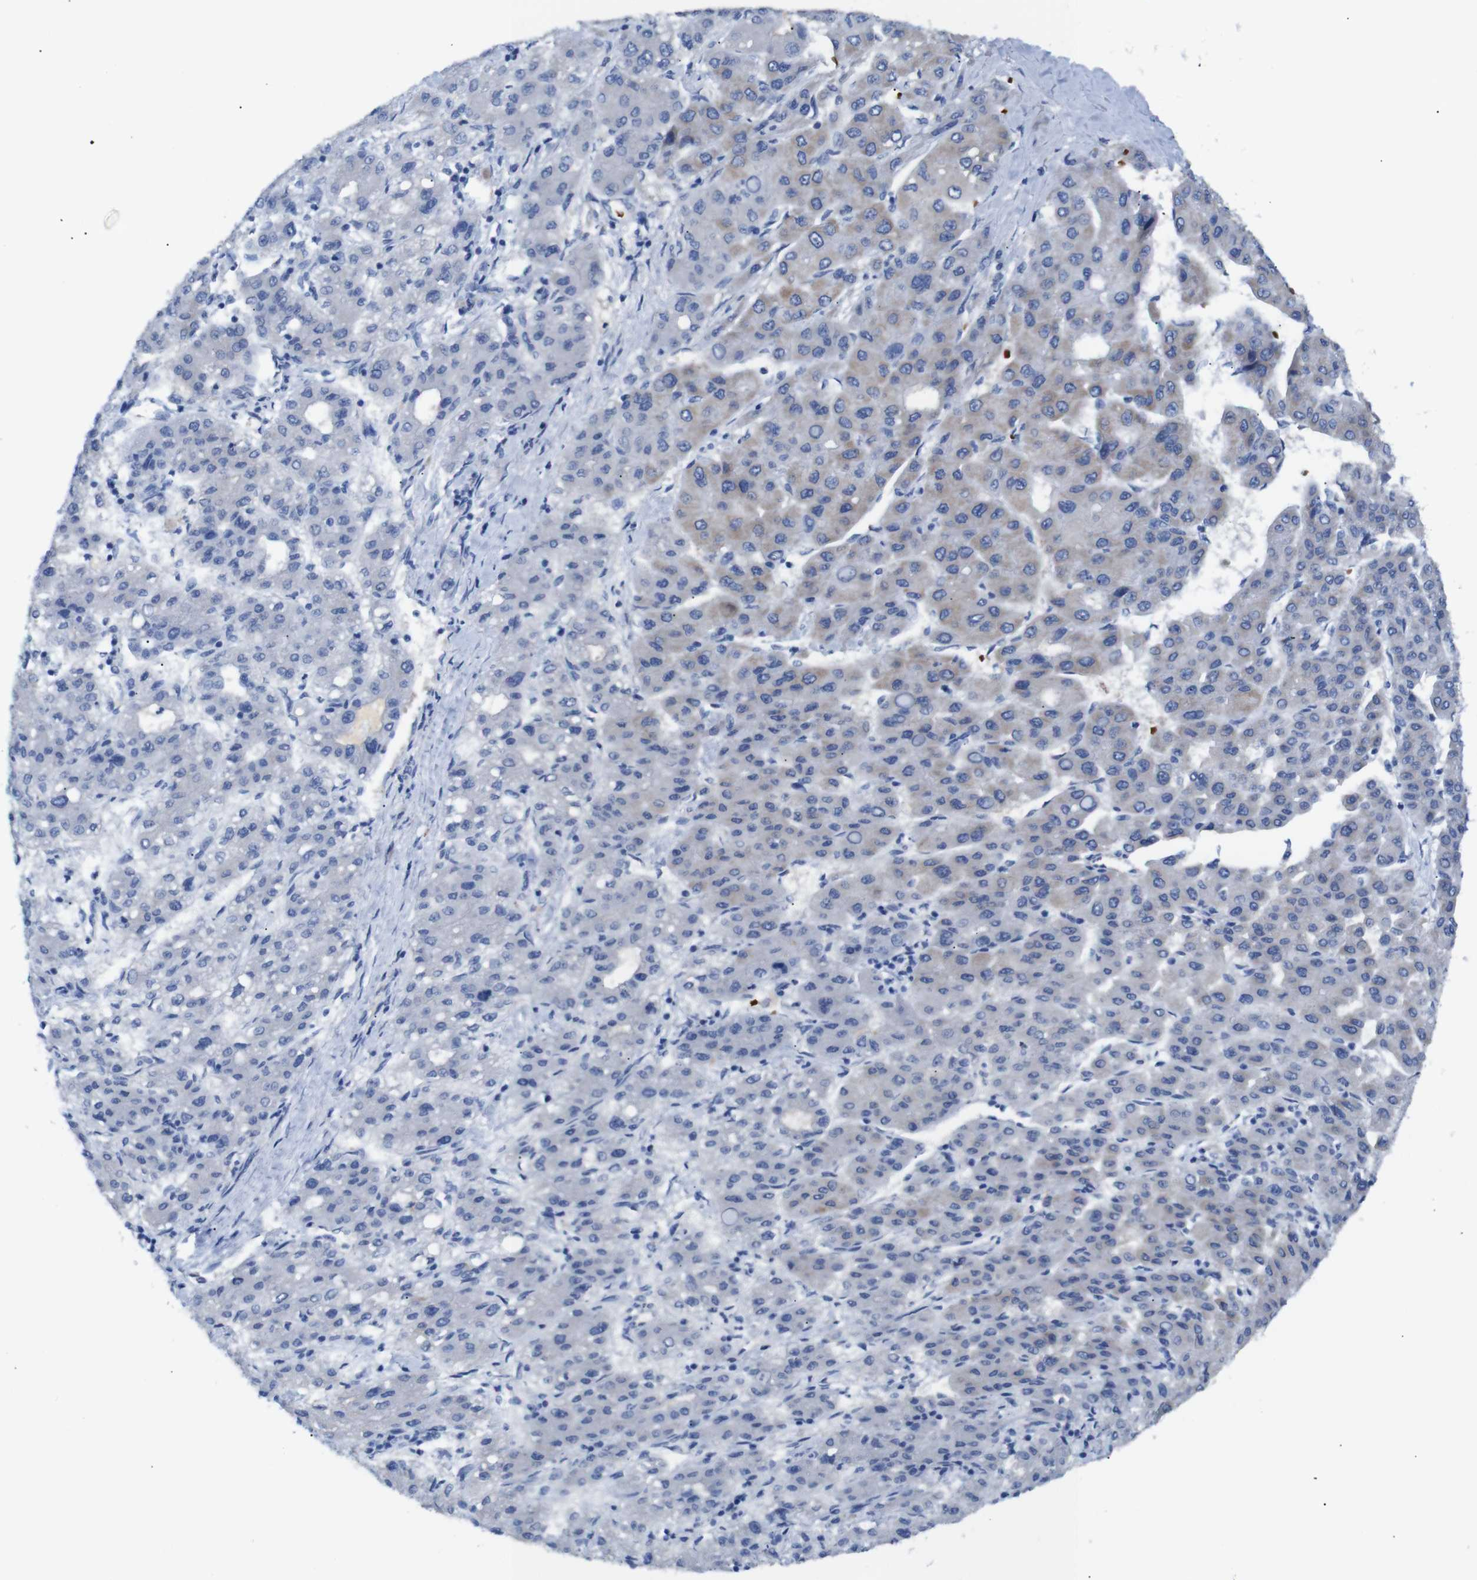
{"staining": {"intensity": "weak", "quantity": "<25%", "location": "cytoplasmic/membranous"}, "tissue": "liver cancer", "cell_type": "Tumor cells", "image_type": "cancer", "snomed": [{"axis": "morphology", "description": "Carcinoma, Hepatocellular, NOS"}, {"axis": "topography", "description": "Liver"}], "caption": "Human liver cancer stained for a protein using immunohistochemistry (IHC) shows no positivity in tumor cells.", "gene": "ERVMER34-1", "patient": {"sex": "male", "age": 65}}